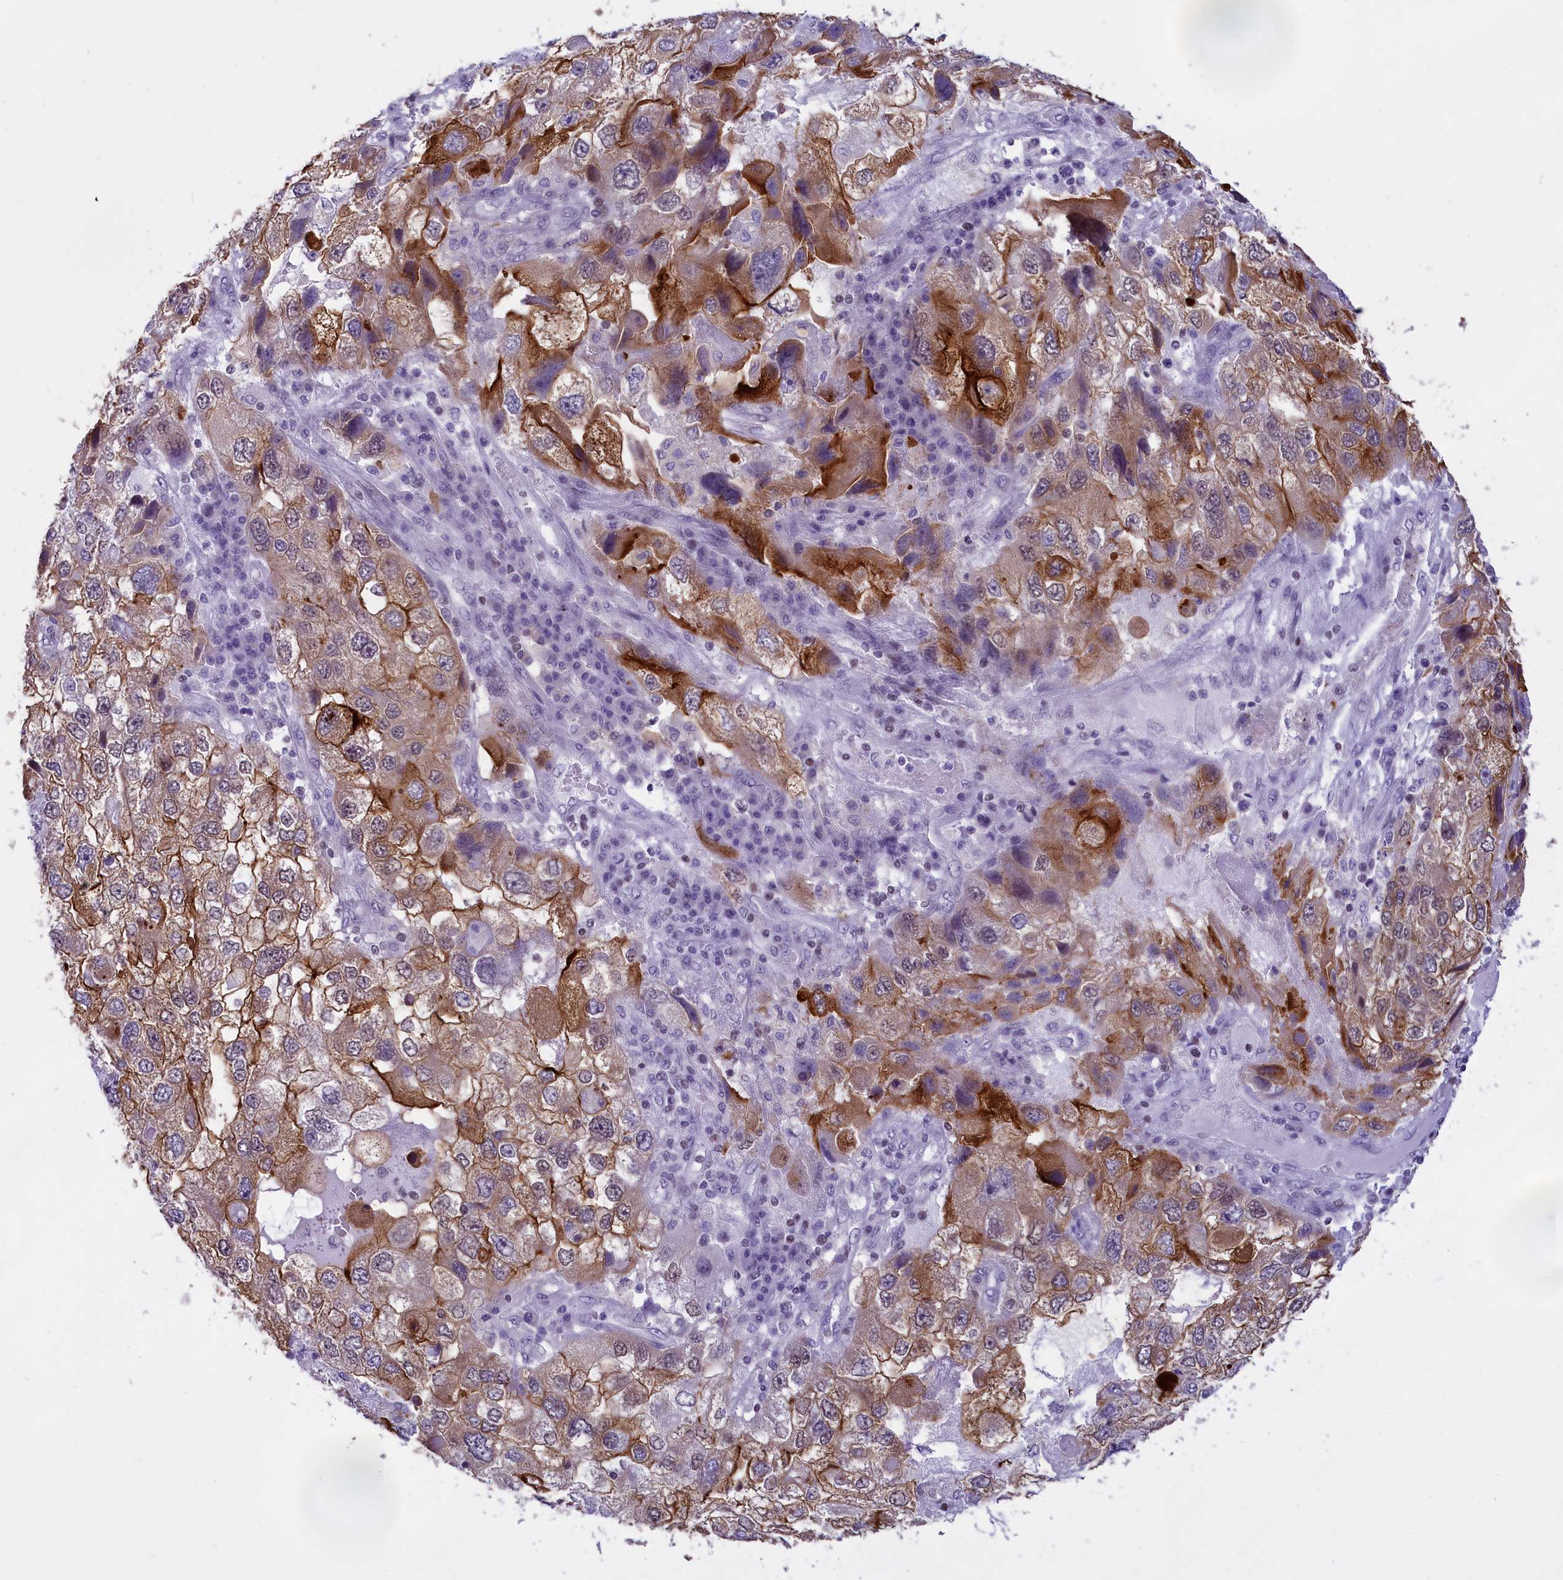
{"staining": {"intensity": "moderate", "quantity": ">75%", "location": "cytoplasmic/membranous"}, "tissue": "endometrial cancer", "cell_type": "Tumor cells", "image_type": "cancer", "snomed": [{"axis": "morphology", "description": "Adenocarcinoma, NOS"}, {"axis": "topography", "description": "Endometrium"}], "caption": "Protein positivity by IHC reveals moderate cytoplasmic/membranous expression in approximately >75% of tumor cells in endometrial cancer. (brown staining indicates protein expression, while blue staining denotes nuclei).", "gene": "SPIRE2", "patient": {"sex": "female", "age": 49}}